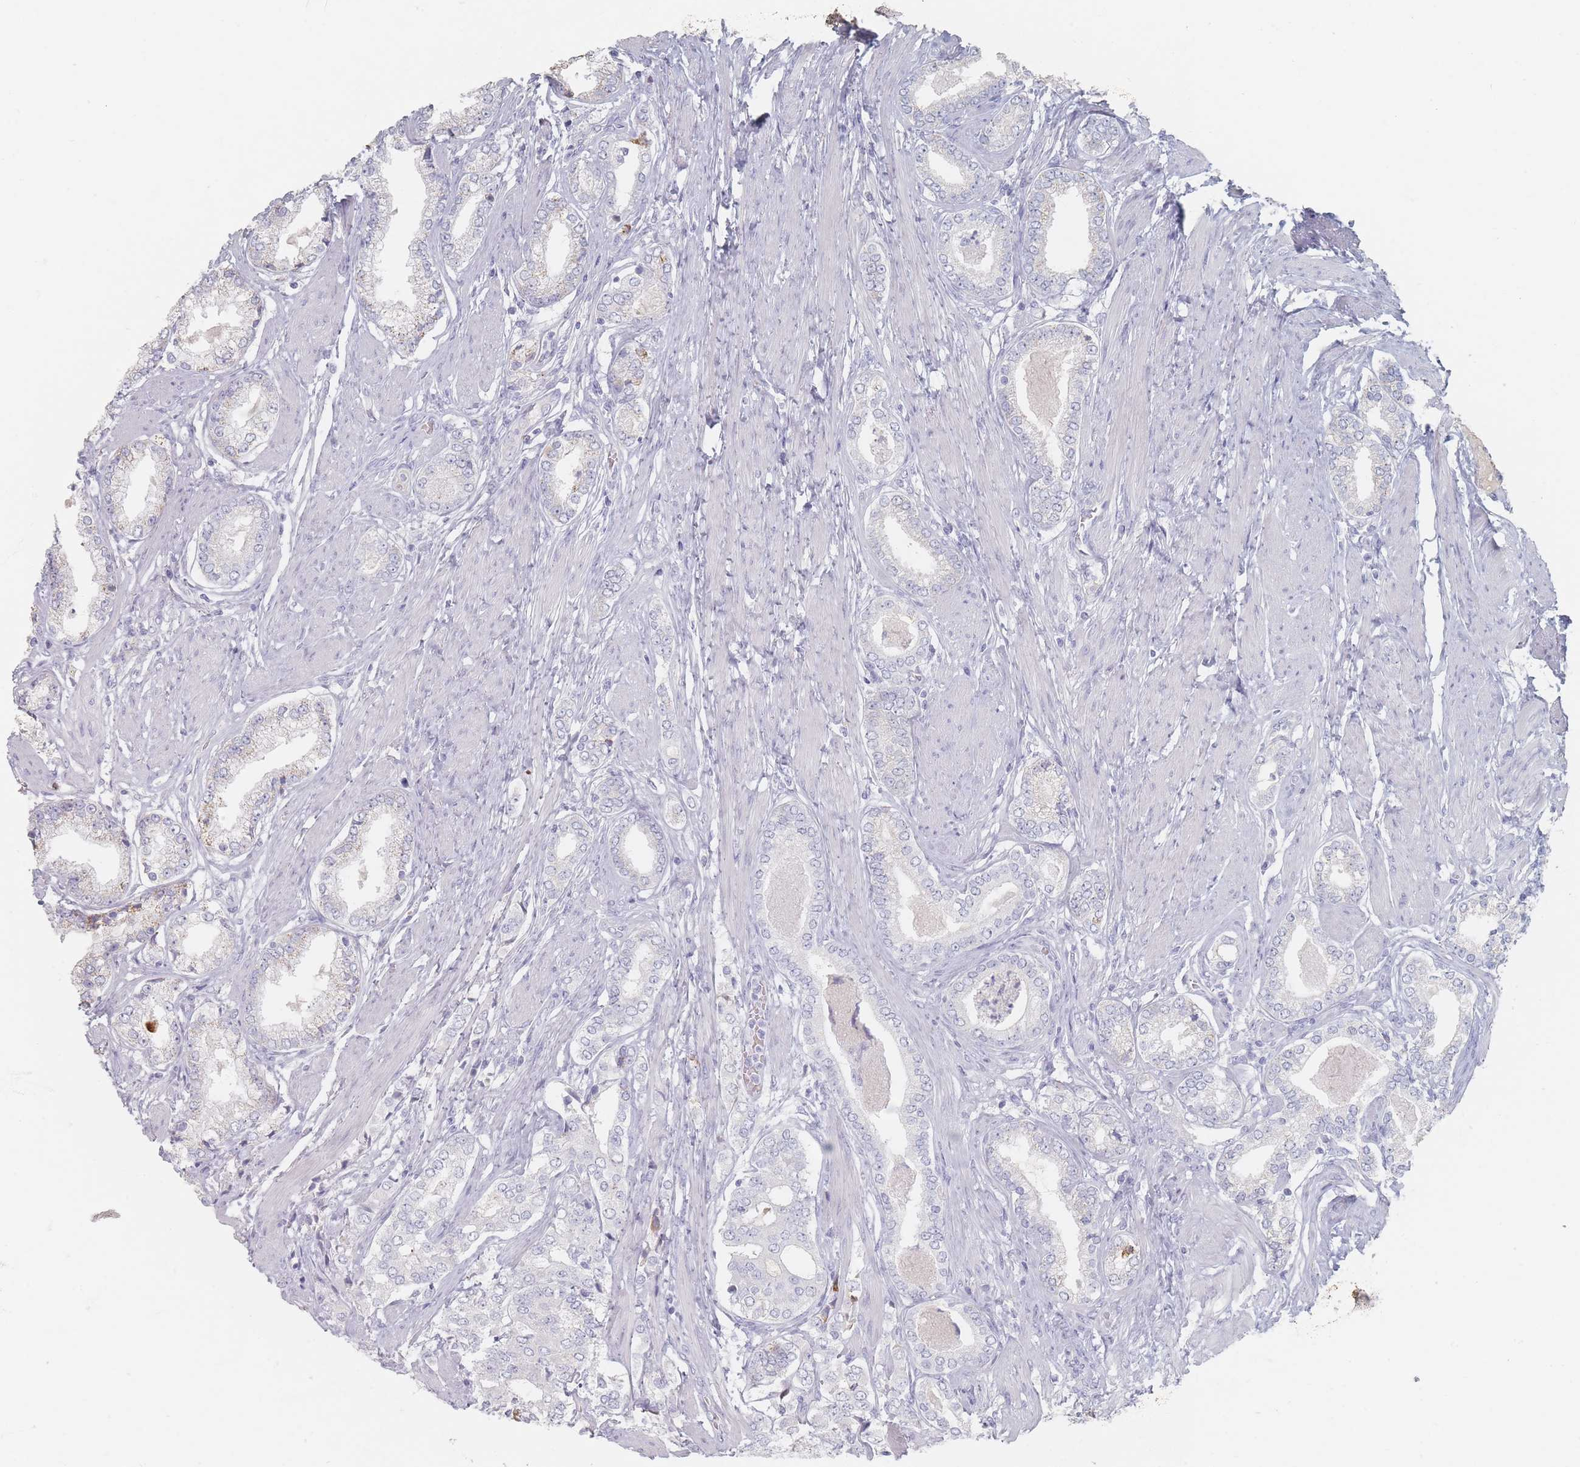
{"staining": {"intensity": "negative", "quantity": "none", "location": "none"}, "tissue": "prostate cancer", "cell_type": "Tumor cells", "image_type": "cancer", "snomed": [{"axis": "morphology", "description": "Adenocarcinoma, High grade"}, {"axis": "topography", "description": "Prostate"}], "caption": "DAB immunohistochemical staining of human prostate adenocarcinoma (high-grade) exhibits no significant staining in tumor cells. Brightfield microscopy of immunohistochemistry (IHC) stained with DAB (brown) and hematoxylin (blue), captured at high magnification.", "gene": "HELZ2", "patient": {"sex": "male", "age": 71}}